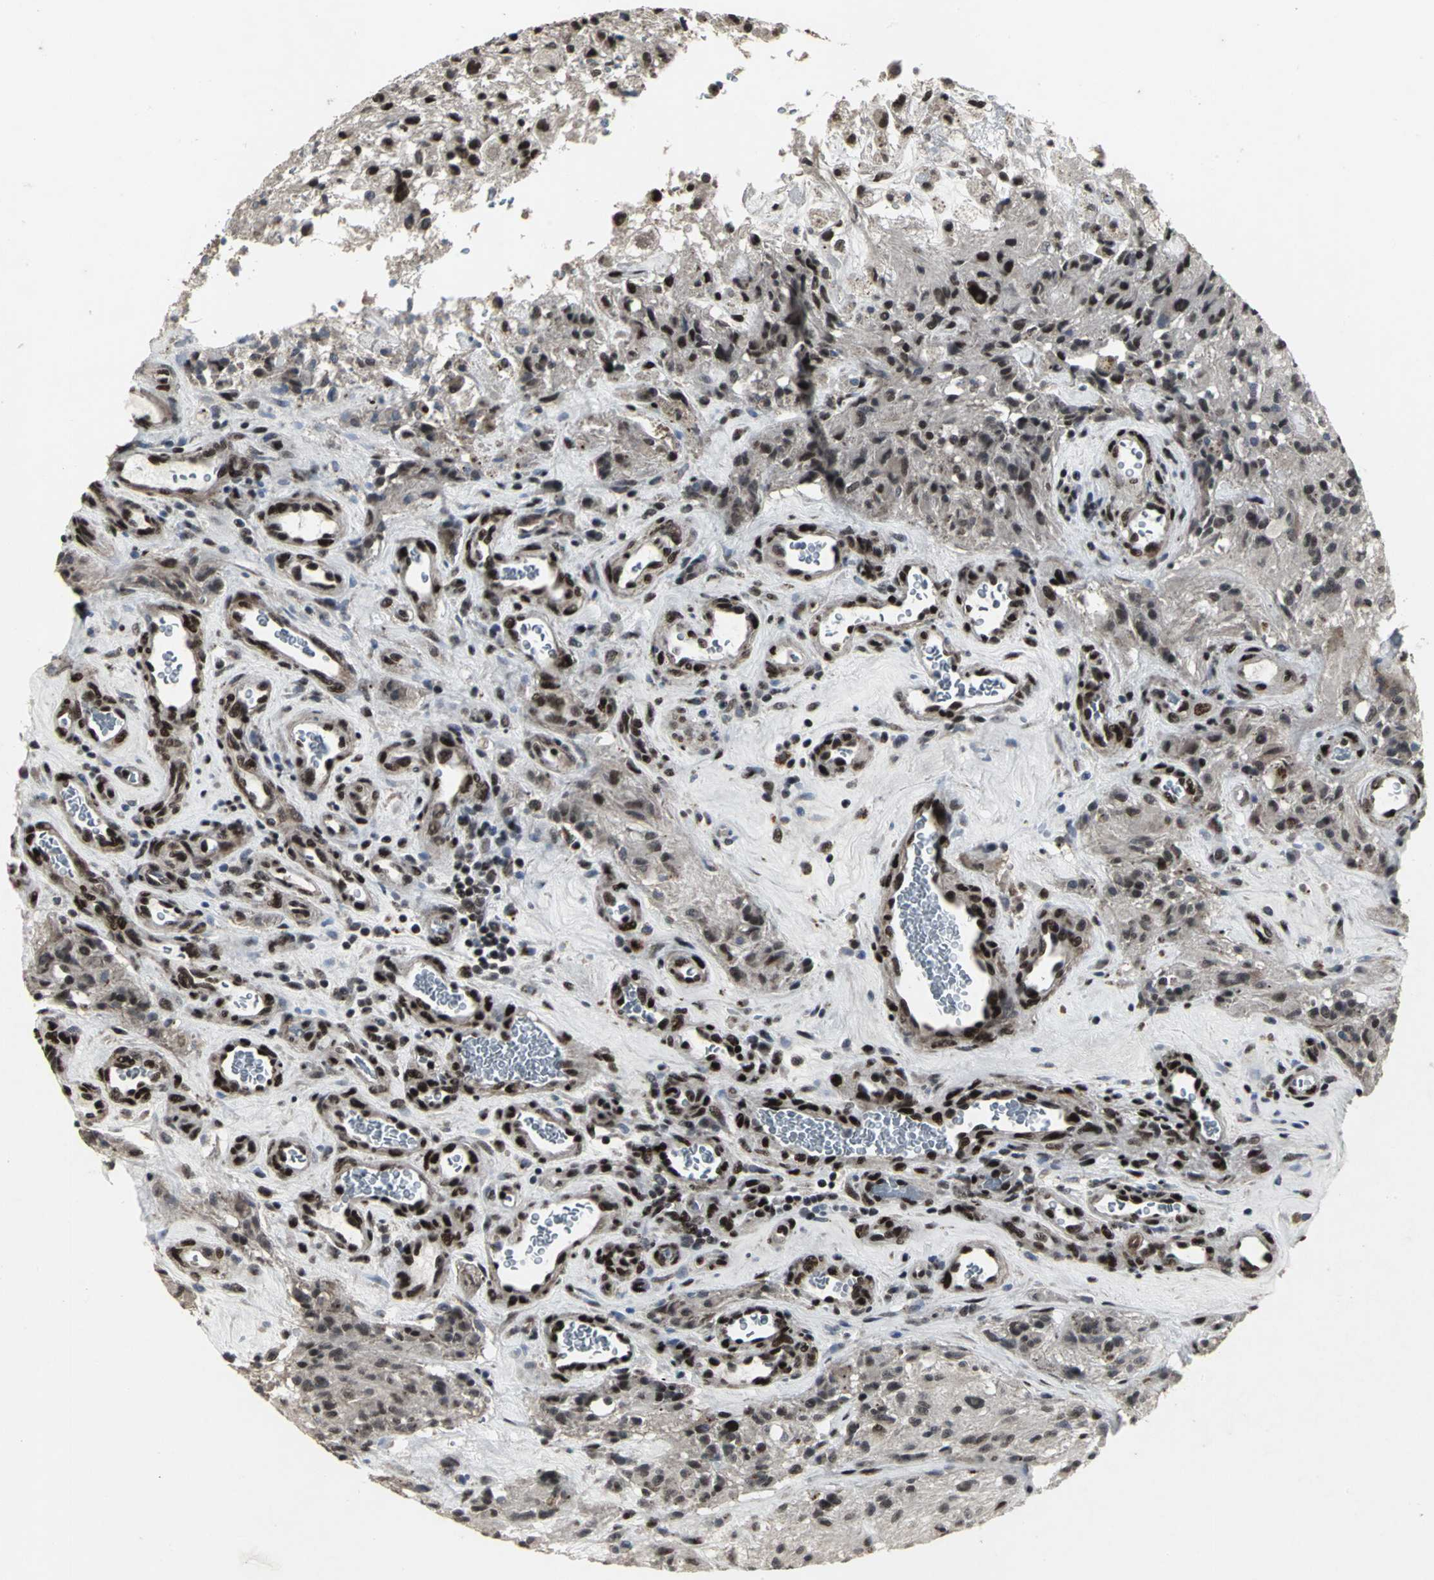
{"staining": {"intensity": "moderate", "quantity": "25%-75%", "location": "nuclear"}, "tissue": "glioma", "cell_type": "Tumor cells", "image_type": "cancer", "snomed": [{"axis": "morphology", "description": "Normal tissue, NOS"}, {"axis": "morphology", "description": "Glioma, malignant, High grade"}, {"axis": "topography", "description": "Cerebral cortex"}], "caption": "Brown immunohistochemical staining in glioma reveals moderate nuclear staining in approximately 25%-75% of tumor cells. (Brightfield microscopy of DAB IHC at high magnification).", "gene": "SRF", "patient": {"sex": "male", "age": 56}}